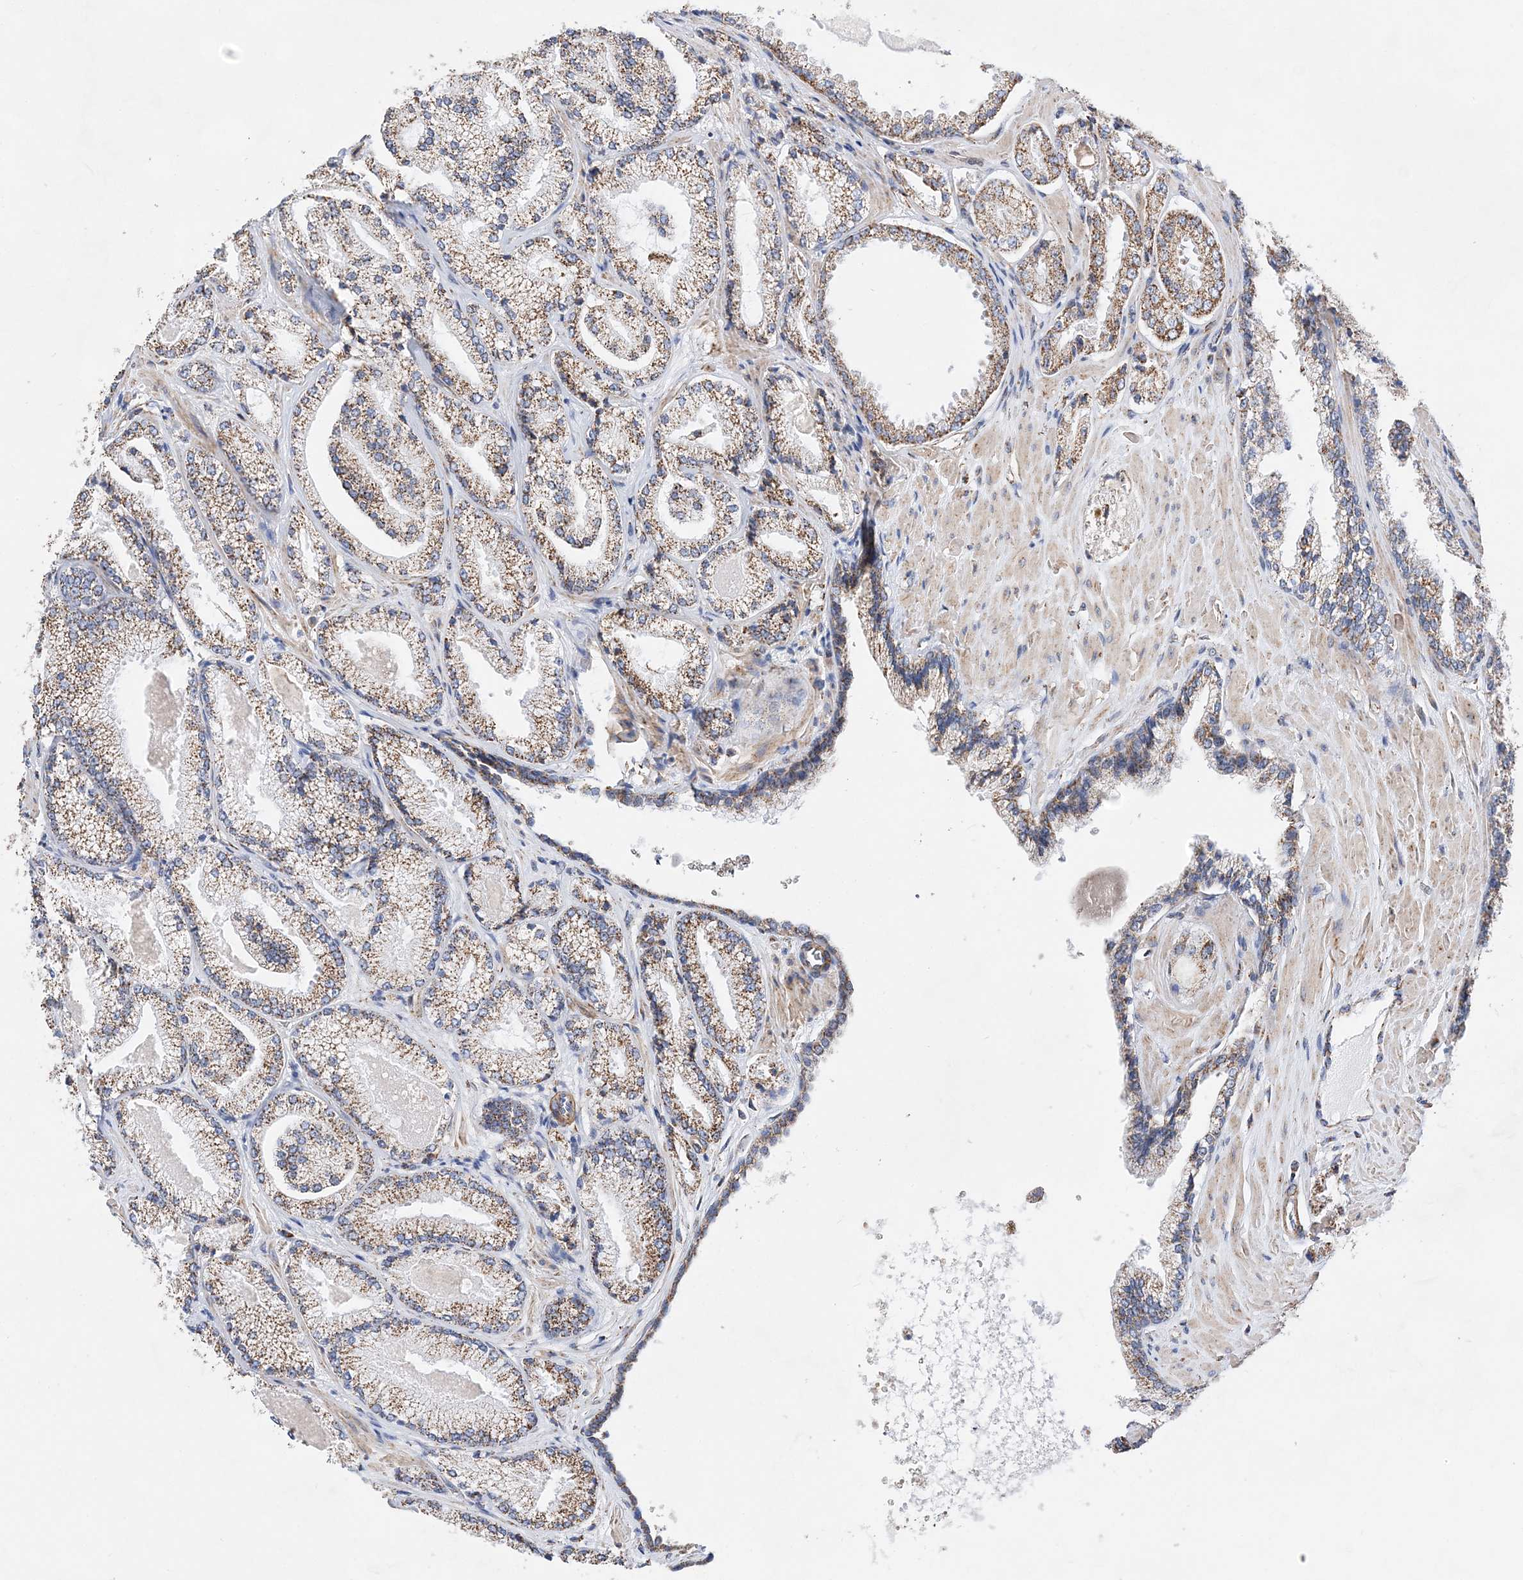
{"staining": {"intensity": "moderate", "quantity": ">75%", "location": "cytoplasmic/membranous"}, "tissue": "prostate cancer", "cell_type": "Tumor cells", "image_type": "cancer", "snomed": [{"axis": "morphology", "description": "Adenocarcinoma, High grade"}, {"axis": "topography", "description": "Prostate"}], "caption": "Prostate cancer (high-grade adenocarcinoma) stained for a protein shows moderate cytoplasmic/membranous positivity in tumor cells.", "gene": "ACOT9", "patient": {"sex": "male", "age": 73}}